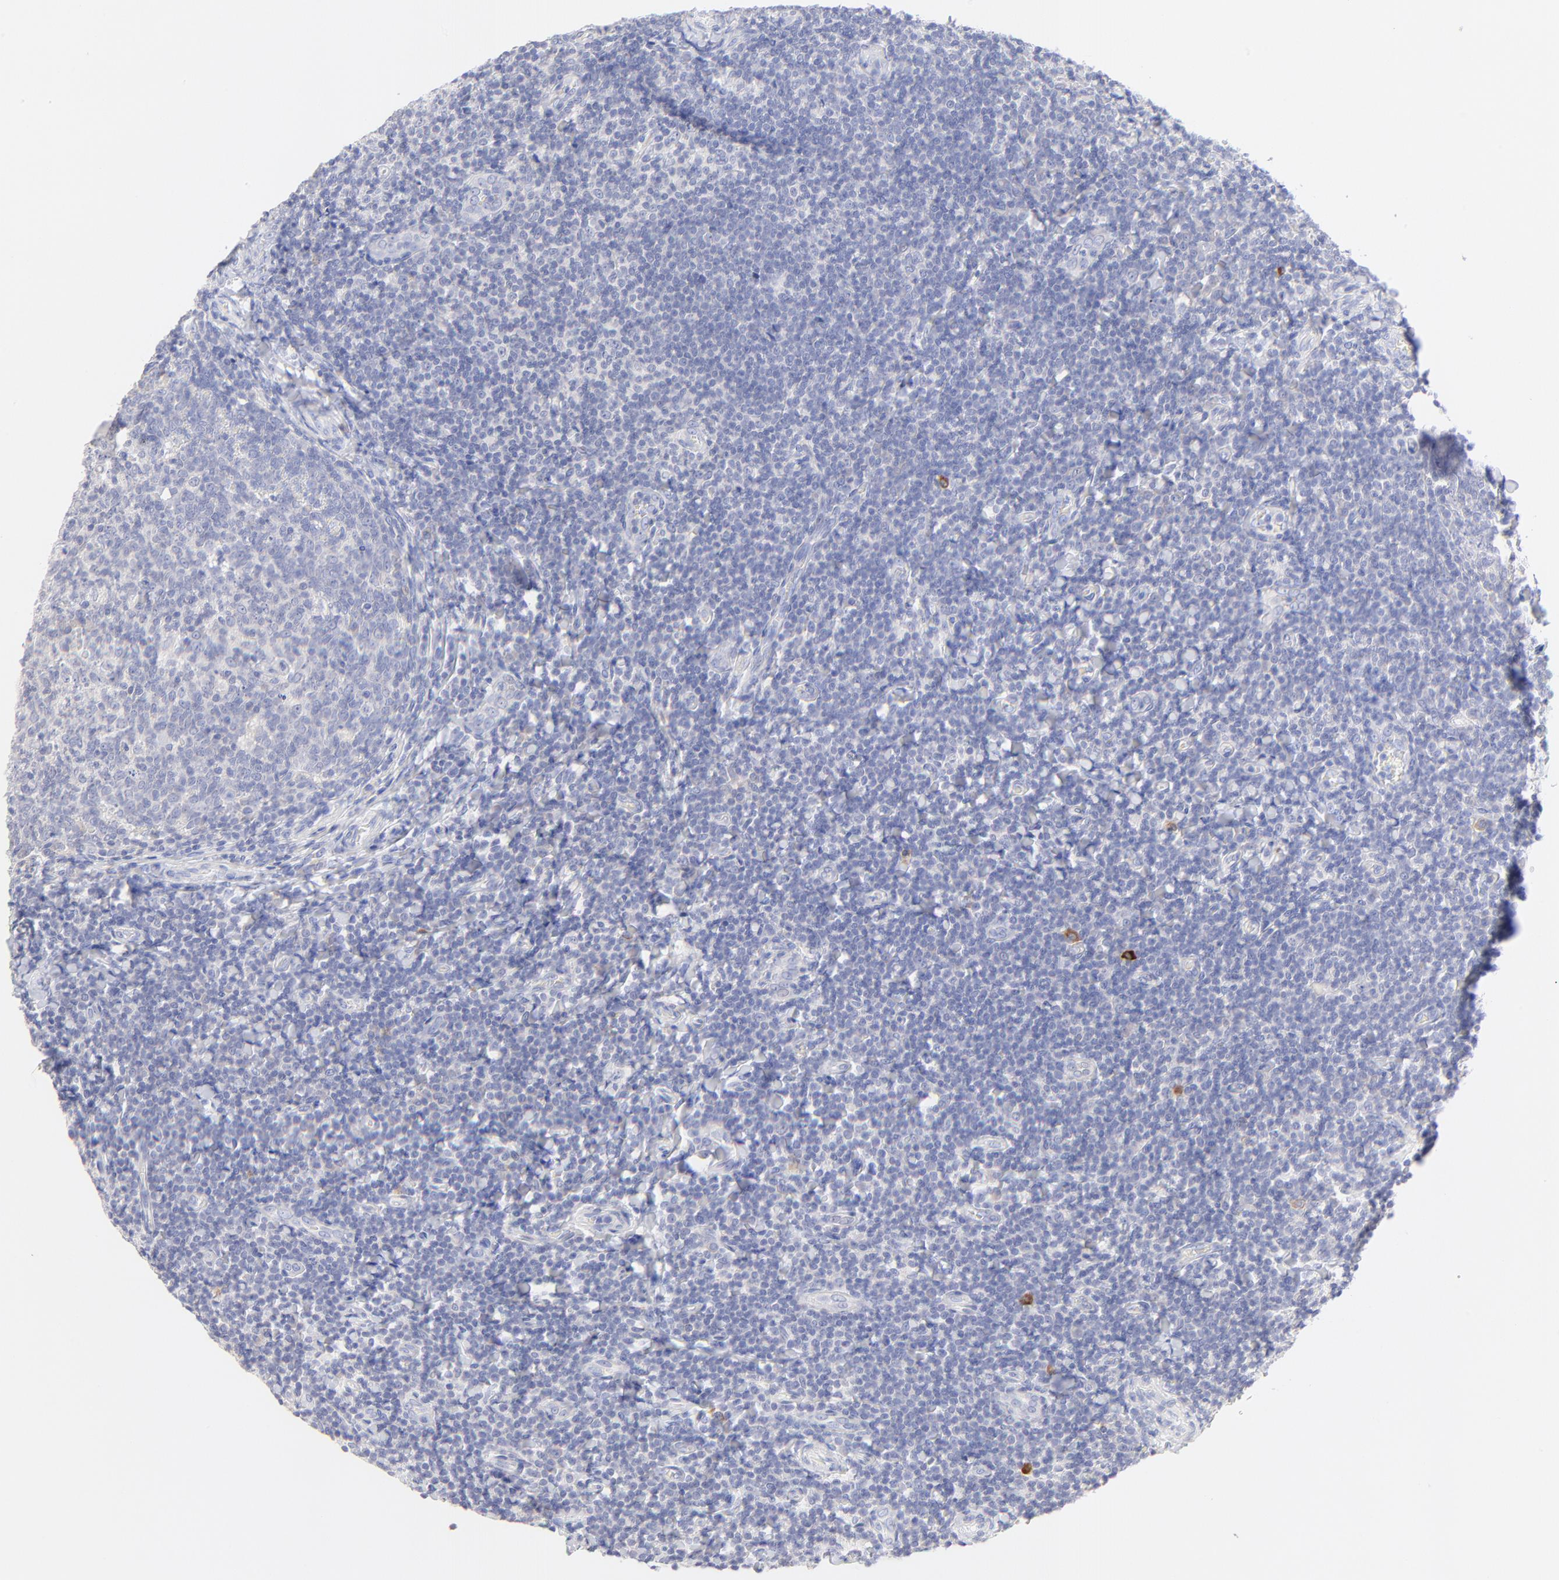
{"staining": {"intensity": "negative", "quantity": "none", "location": "none"}, "tissue": "tonsil", "cell_type": "Germinal center cells", "image_type": "normal", "snomed": [{"axis": "morphology", "description": "Normal tissue, NOS"}, {"axis": "topography", "description": "Tonsil"}], "caption": "The image shows no significant staining in germinal center cells of tonsil. (DAB immunohistochemistry (IHC), high magnification).", "gene": "EBP", "patient": {"sex": "male", "age": 31}}